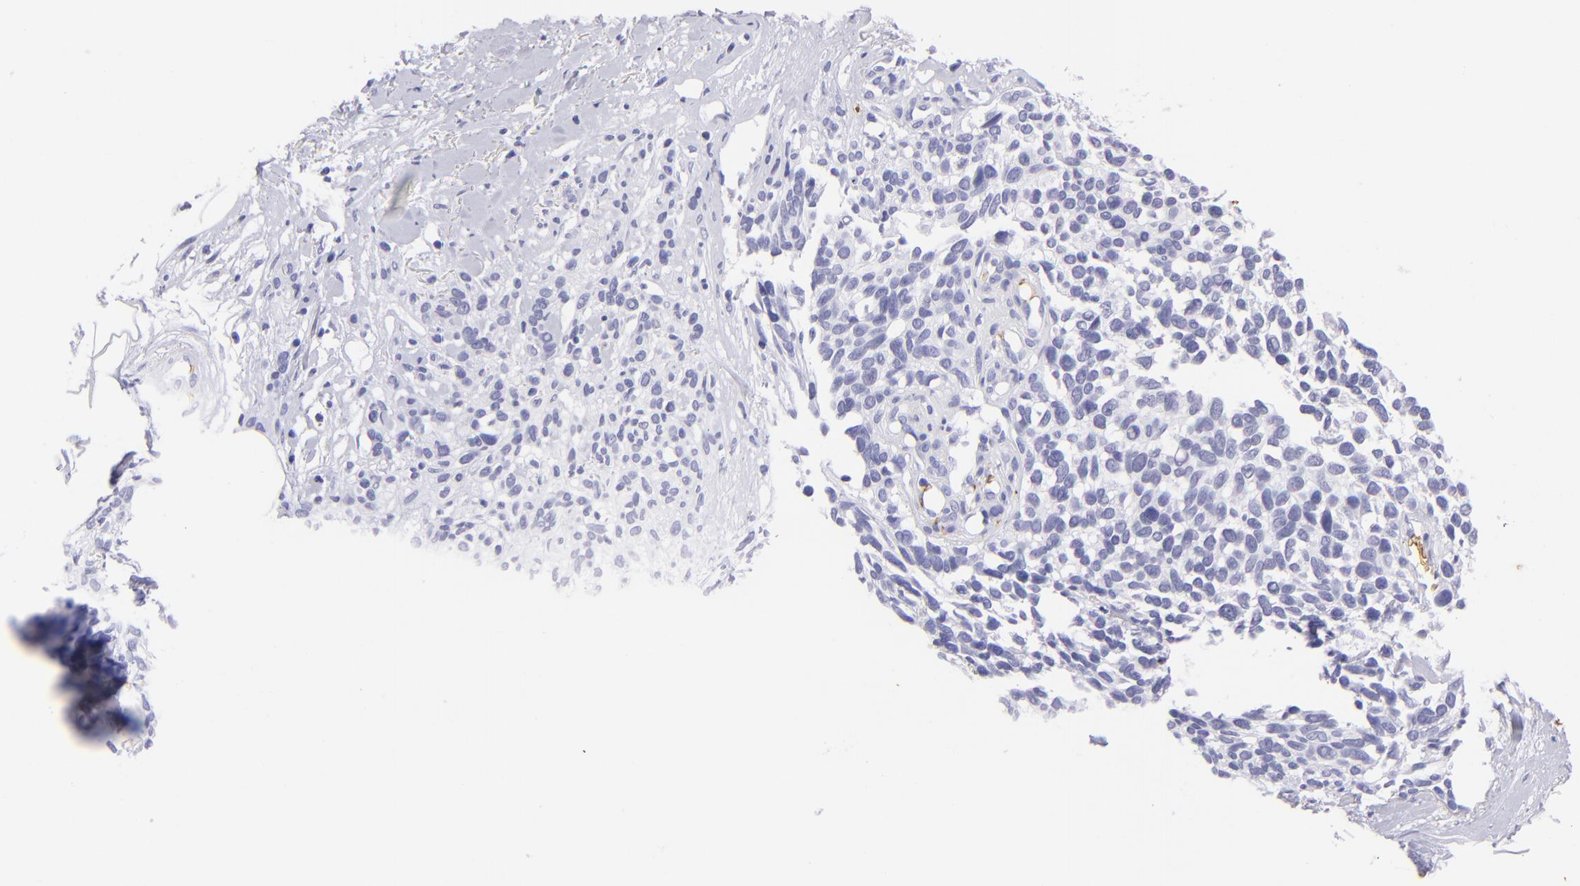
{"staining": {"intensity": "negative", "quantity": "none", "location": "none"}, "tissue": "melanoma", "cell_type": "Tumor cells", "image_type": "cancer", "snomed": [{"axis": "morphology", "description": "Malignant melanoma, NOS"}, {"axis": "topography", "description": "Skin"}], "caption": "Immunohistochemistry image of malignant melanoma stained for a protein (brown), which shows no positivity in tumor cells.", "gene": "GYPA", "patient": {"sex": "female", "age": 85}}